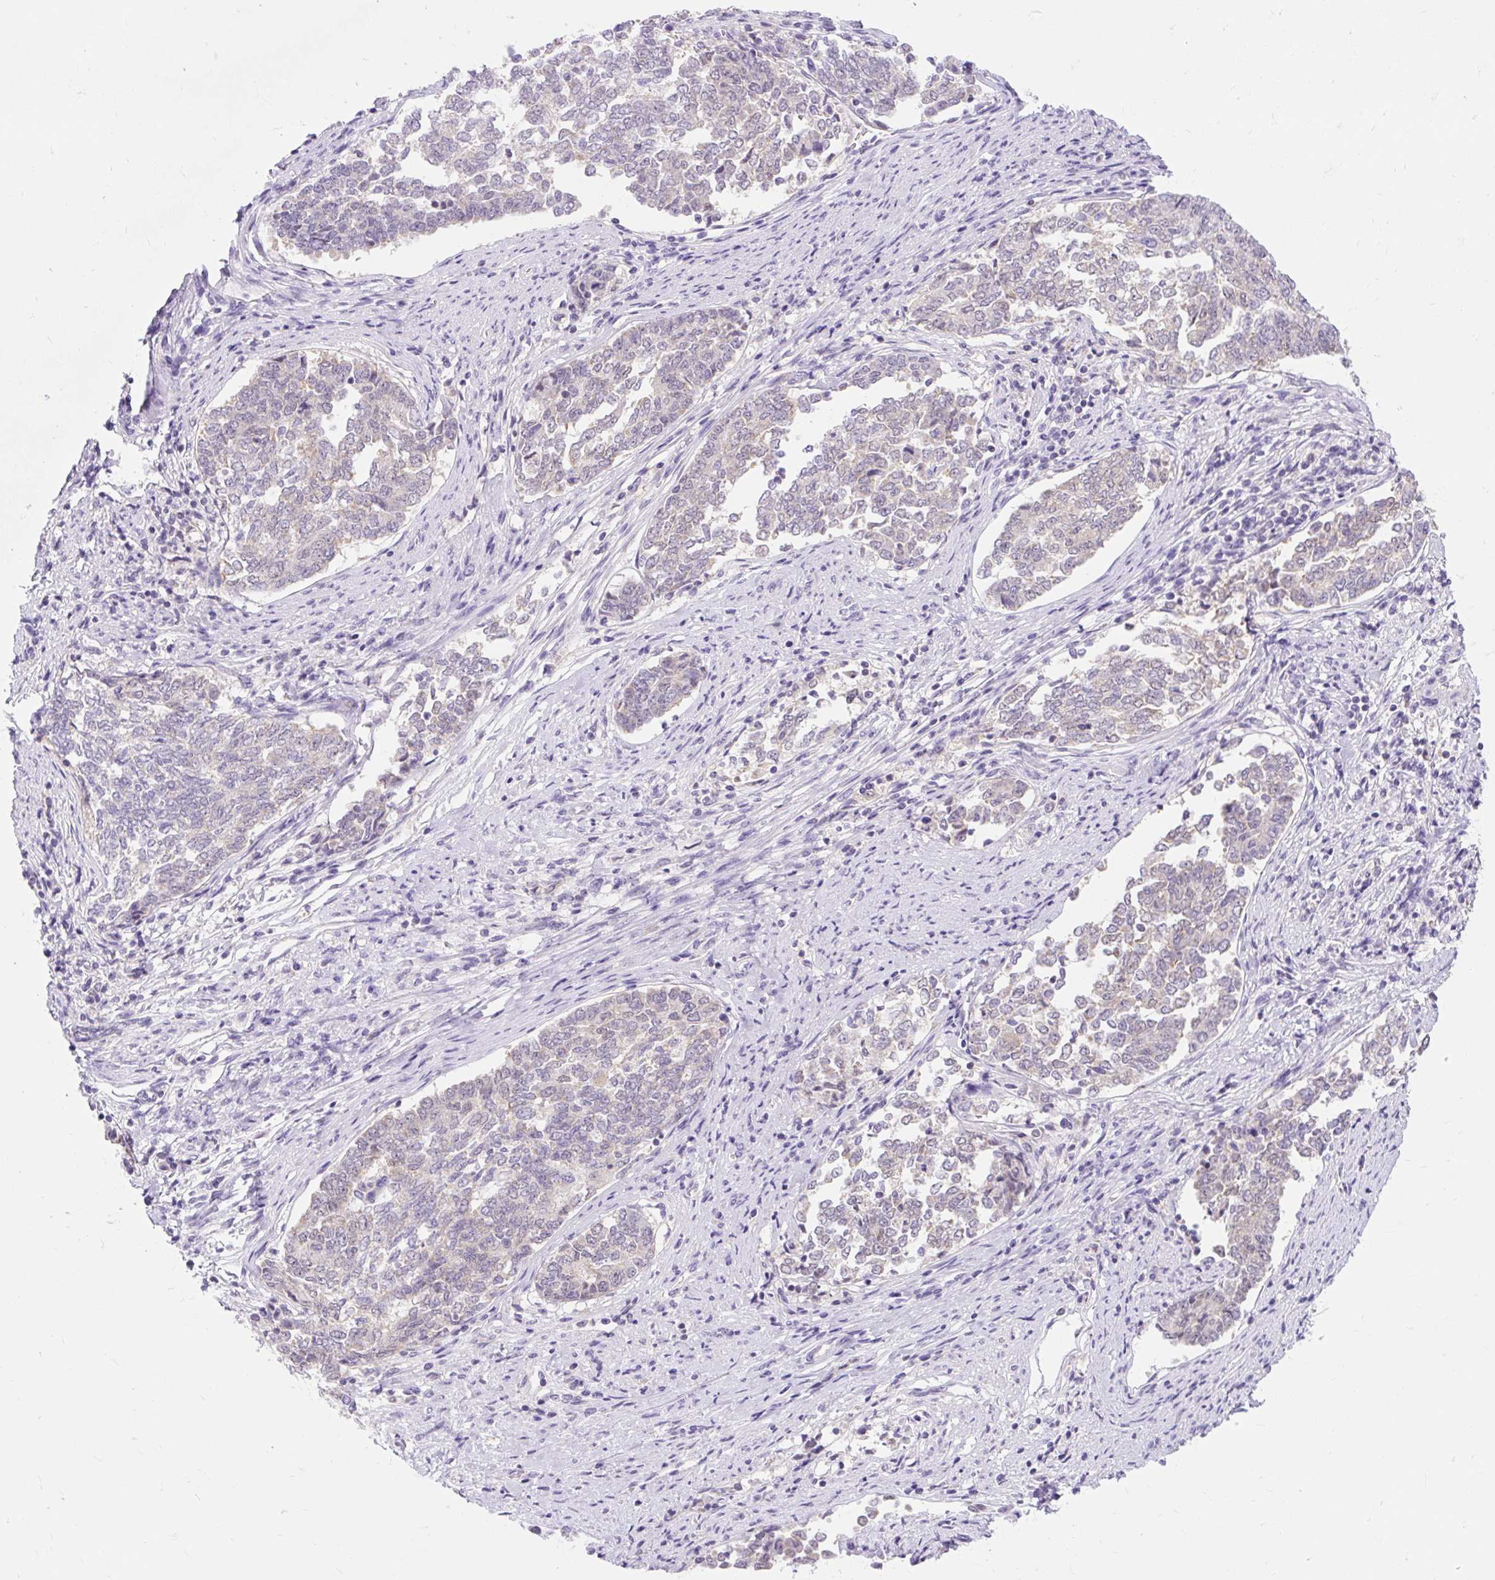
{"staining": {"intensity": "negative", "quantity": "none", "location": "none"}, "tissue": "endometrial cancer", "cell_type": "Tumor cells", "image_type": "cancer", "snomed": [{"axis": "morphology", "description": "Adenocarcinoma, NOS"}, {"axis": "topography", "description": "Endometrium"}], "caption": "Micrograph shows no protein expression in tumor cells of endometrial cancer (adenocarcinoma) tissue.", "gene": "ITPK1", "patient": {"sex": "female", "age": 80}}